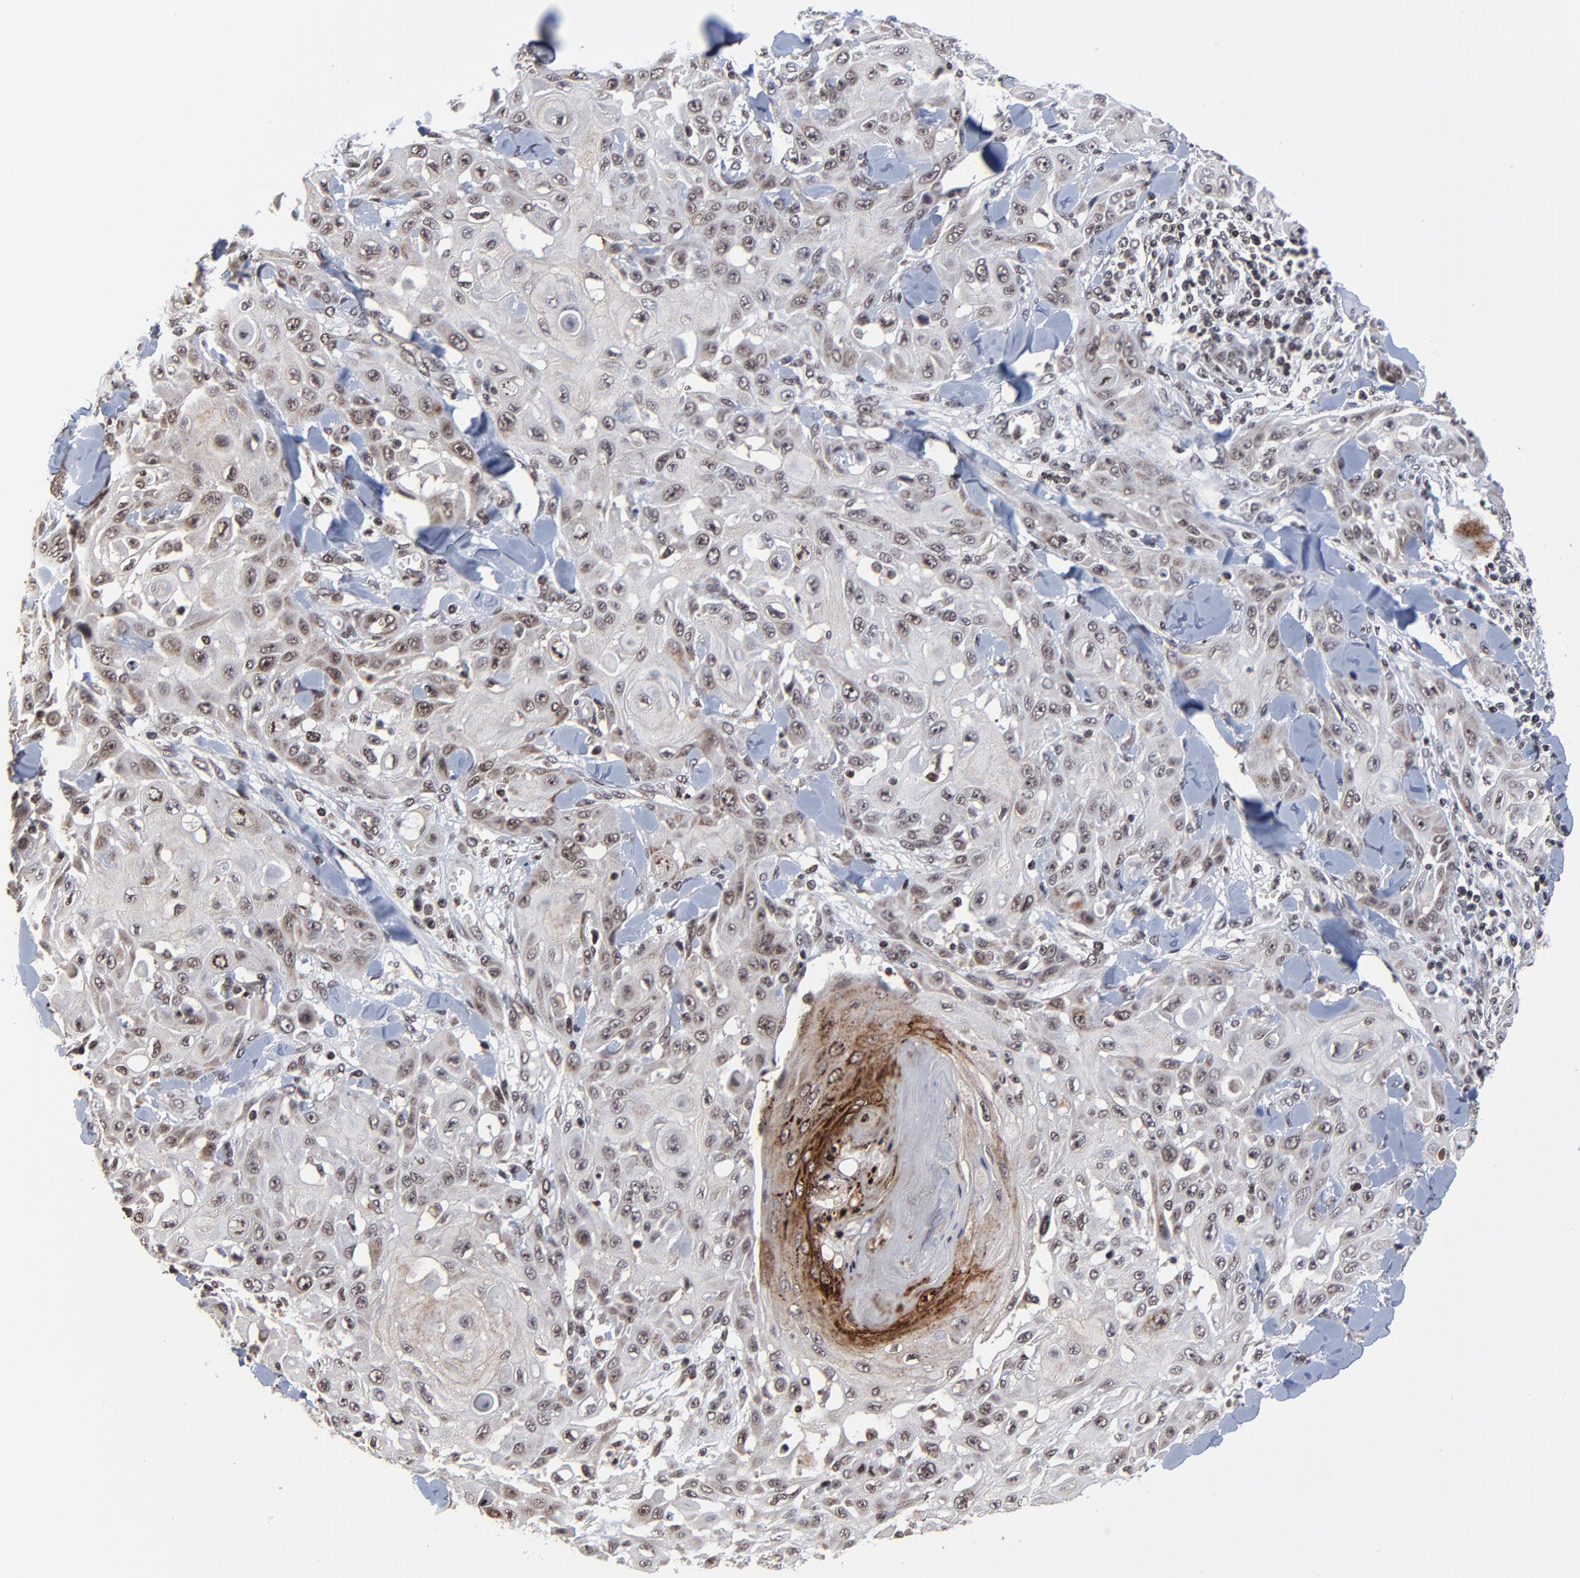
{"staining": {"intensity": "moderate", "quantity": ">75%", "location": "cytoplasmic/membranous,nuclear"}, "tissue": "skin cancer", "cell_type": "Tumor cells", "image_type": "cancer", "snomed": [{"axis": "morphology", "description": "Squamous cell carcinoma, NOS"}, {"axis": "topography", "description": "Skin"}], "caption": "Immunohistochemistry (DAB (3,3'-diaminobenzidine)) staining of skin squamous cell carcinoma demonstrates moderate cytoplasmic/membranous and nuclear protein staining in about >75% of tumor cells.", "gene": "ZNF777", "patient": {"sex": "male", "age": 24}}